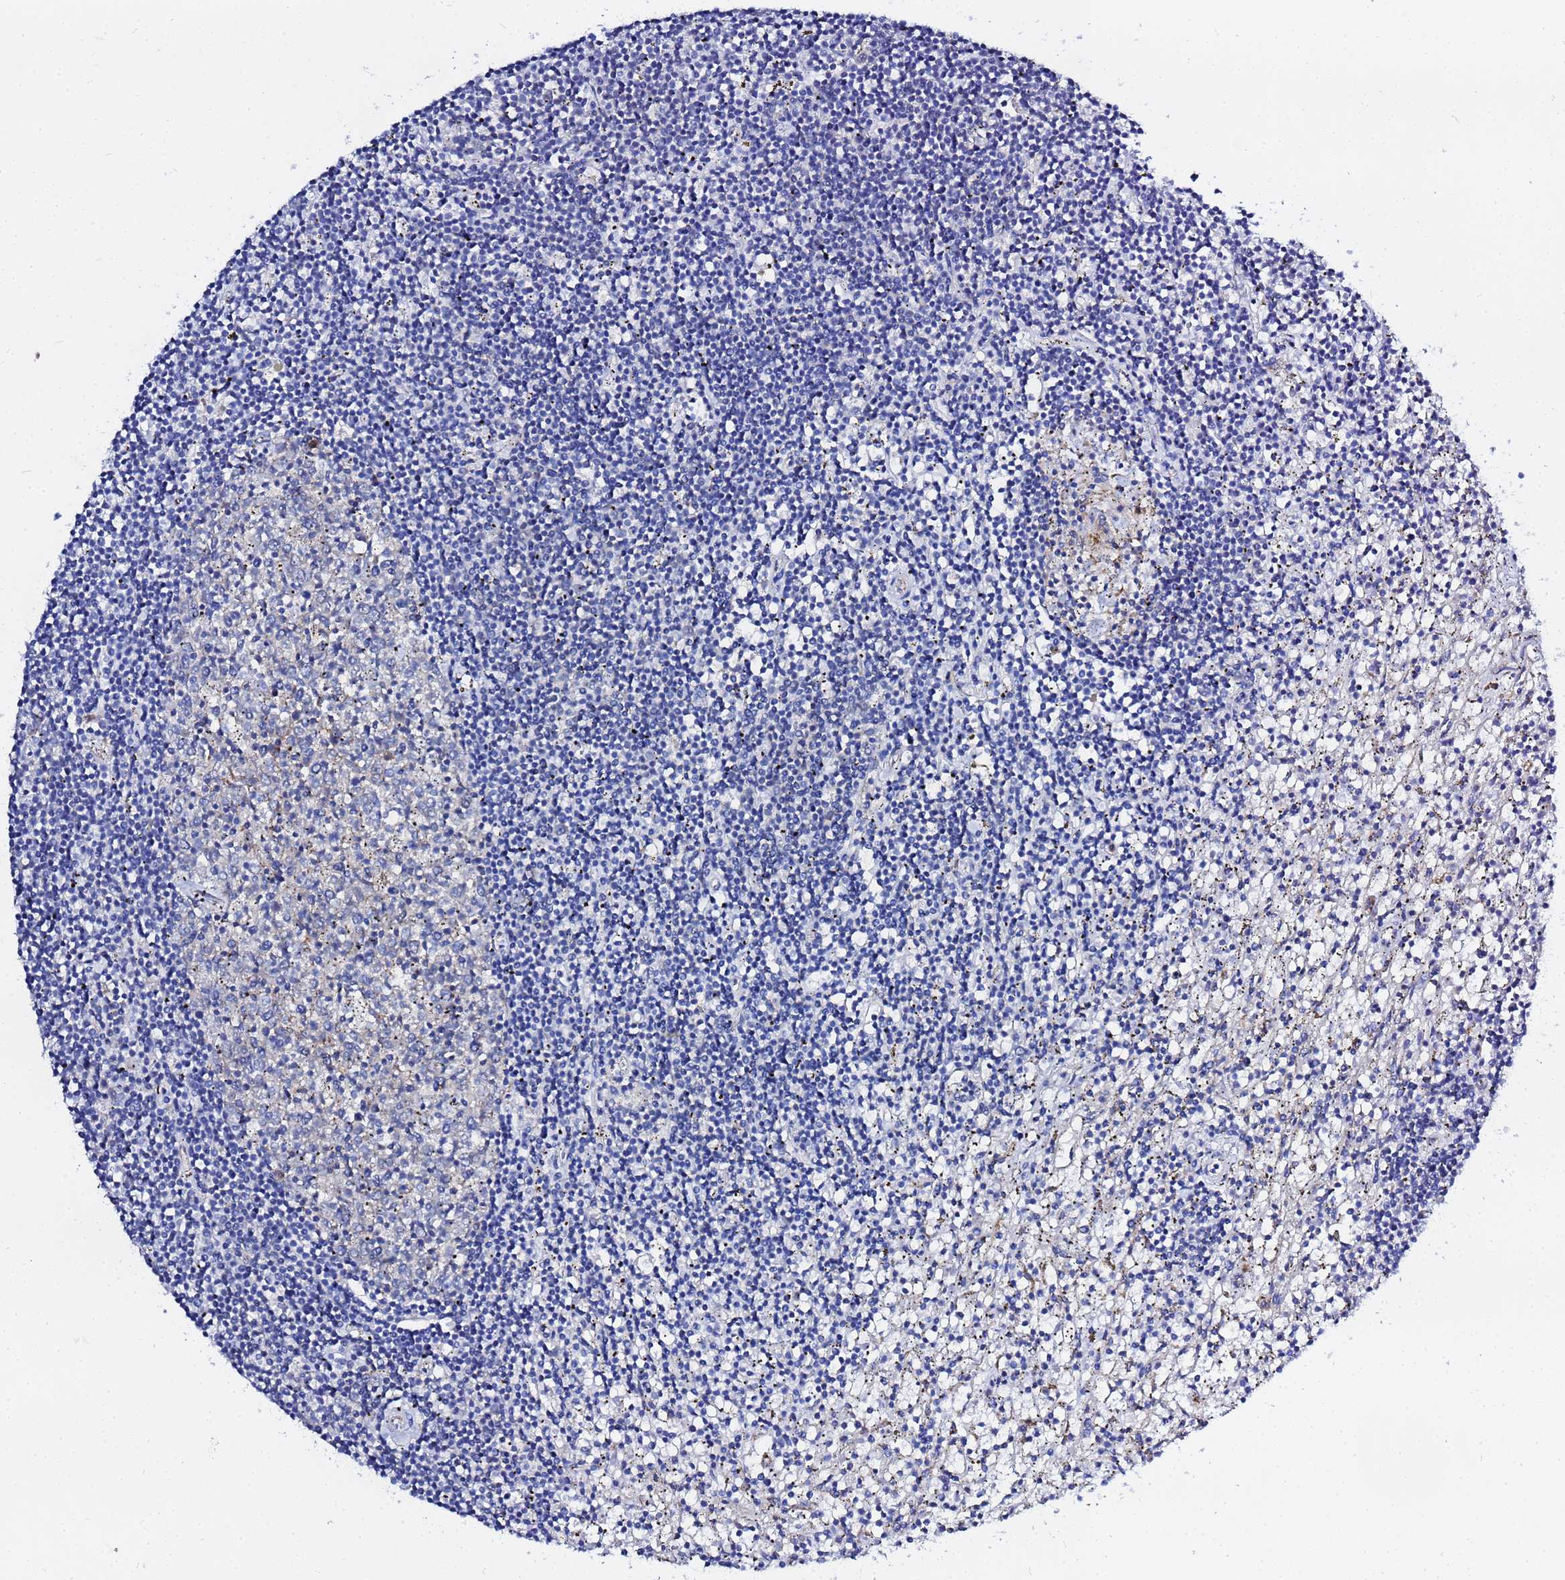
{"staining": {"intensity": "negative", "quantity": "none", "location": "none"}, "tissue": "lymphoma", "cell_type": "Tumor cells", "image_type": "cancer", "snomed": [{"axis": "morphology", "description": "Malignant lymphoma, non-Hodgkin's type, Low grade"}, {"axis": "topography", "description": "Spleen"}], "caption": "Micrograph shows no protein staining in tumor cells of malignant lymphoma, non-Hodgkin's type (low-grade) tissue.", "gene": "FAHD2A", "patient": {"sex": "male", "age": 76}}